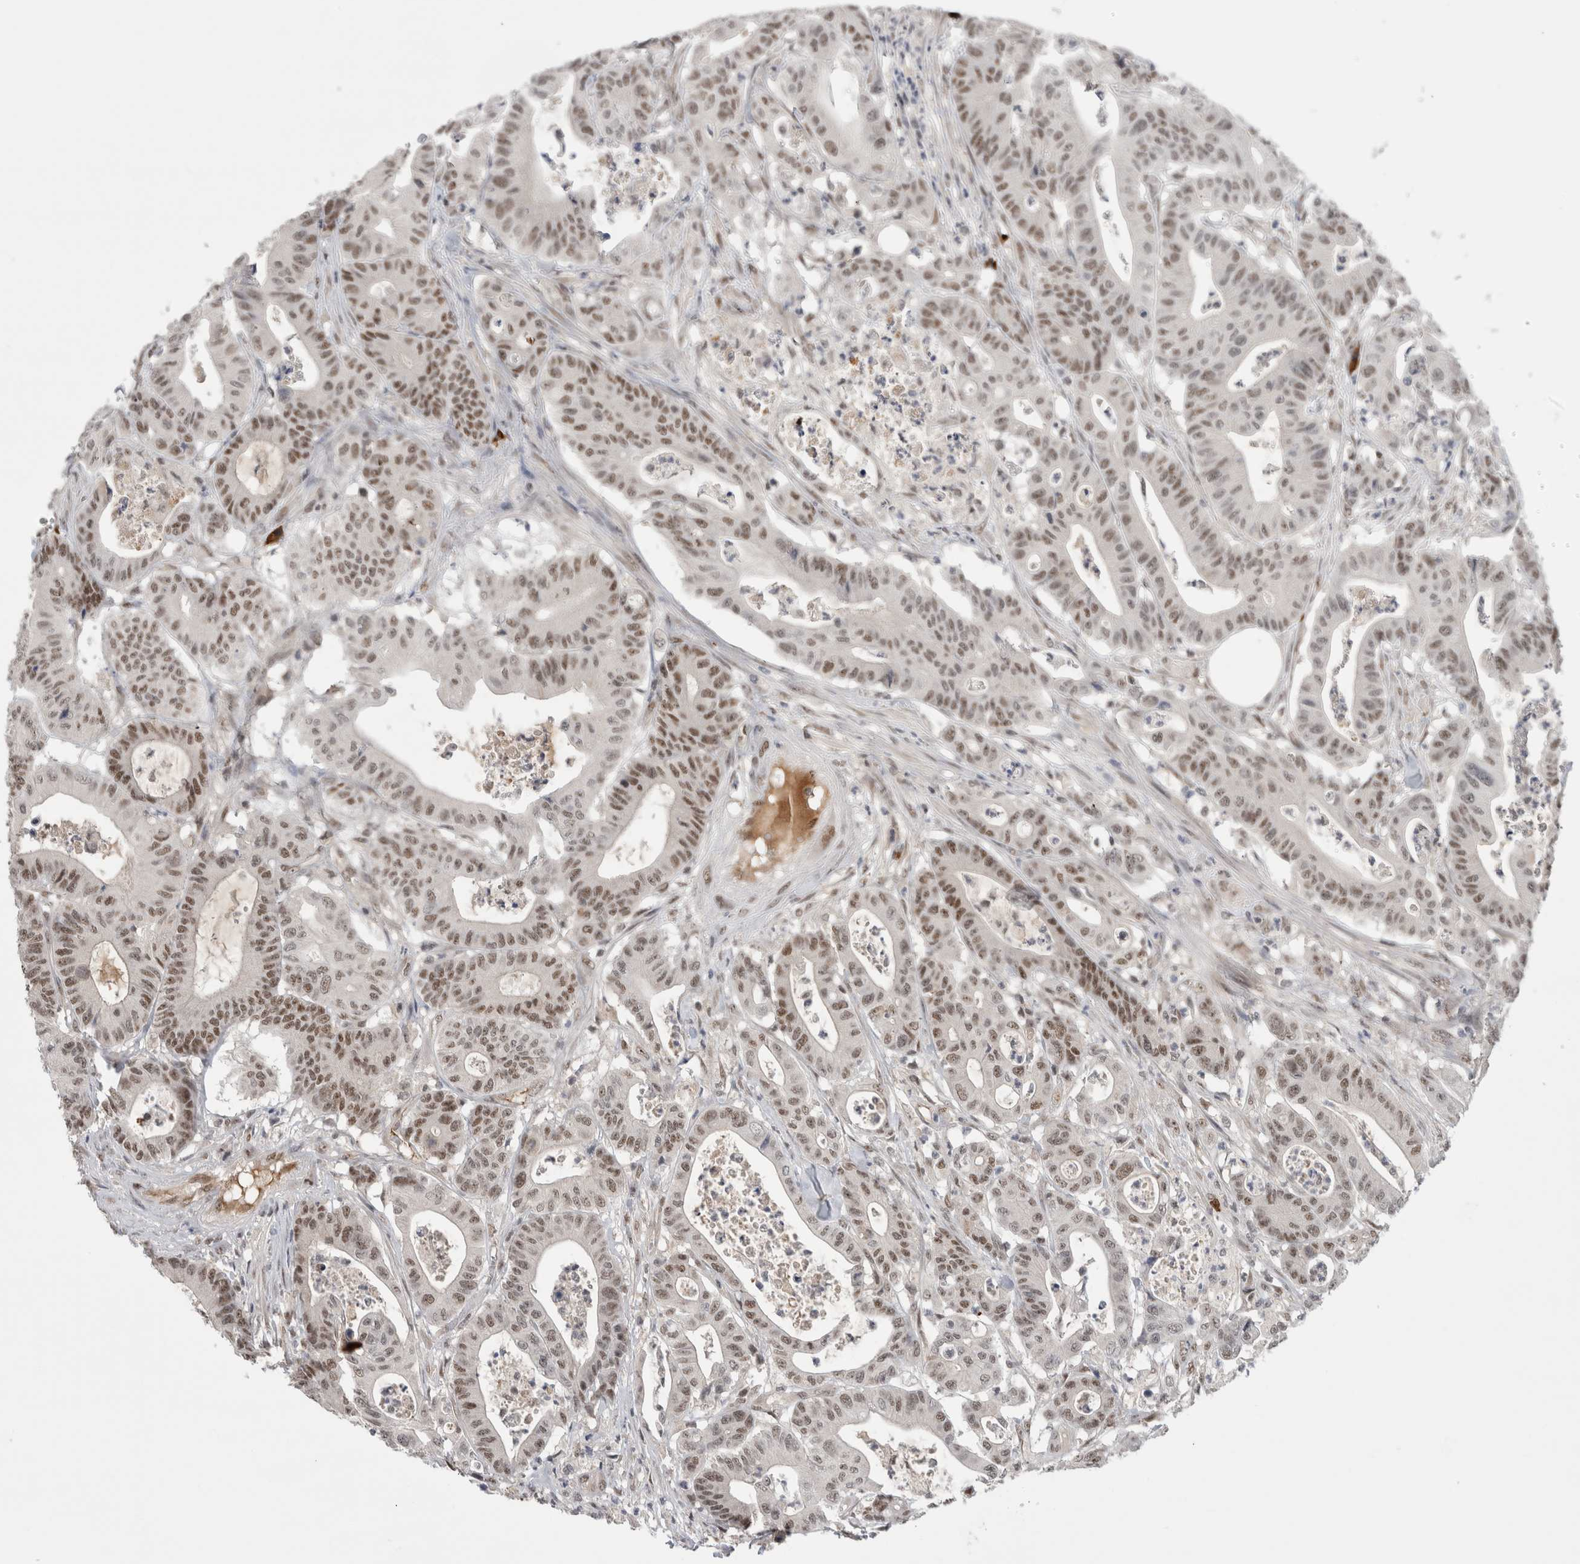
{"staining": {"intensity": "moderate", "quantity": ">75%", "location": "nuclear"}, "tissue": "colorectal cancer", "cell_type": "Tumor cells", "image_type": "cancer", "snomed": [{"axis": "morphology", "description": "Adenocarcinoma, NOS"}, {"axis": "topography", "description": "Colon"}], "caption": "Immunohistochemistry (IHC) image of human colorectal cancer stained for a protein (brown), which reveals medium levels of moderate nuclear staining in approximately >75% of tumor cells.", "gene": "ZNF24", "patient": {"sex": "female", "age": 84}}